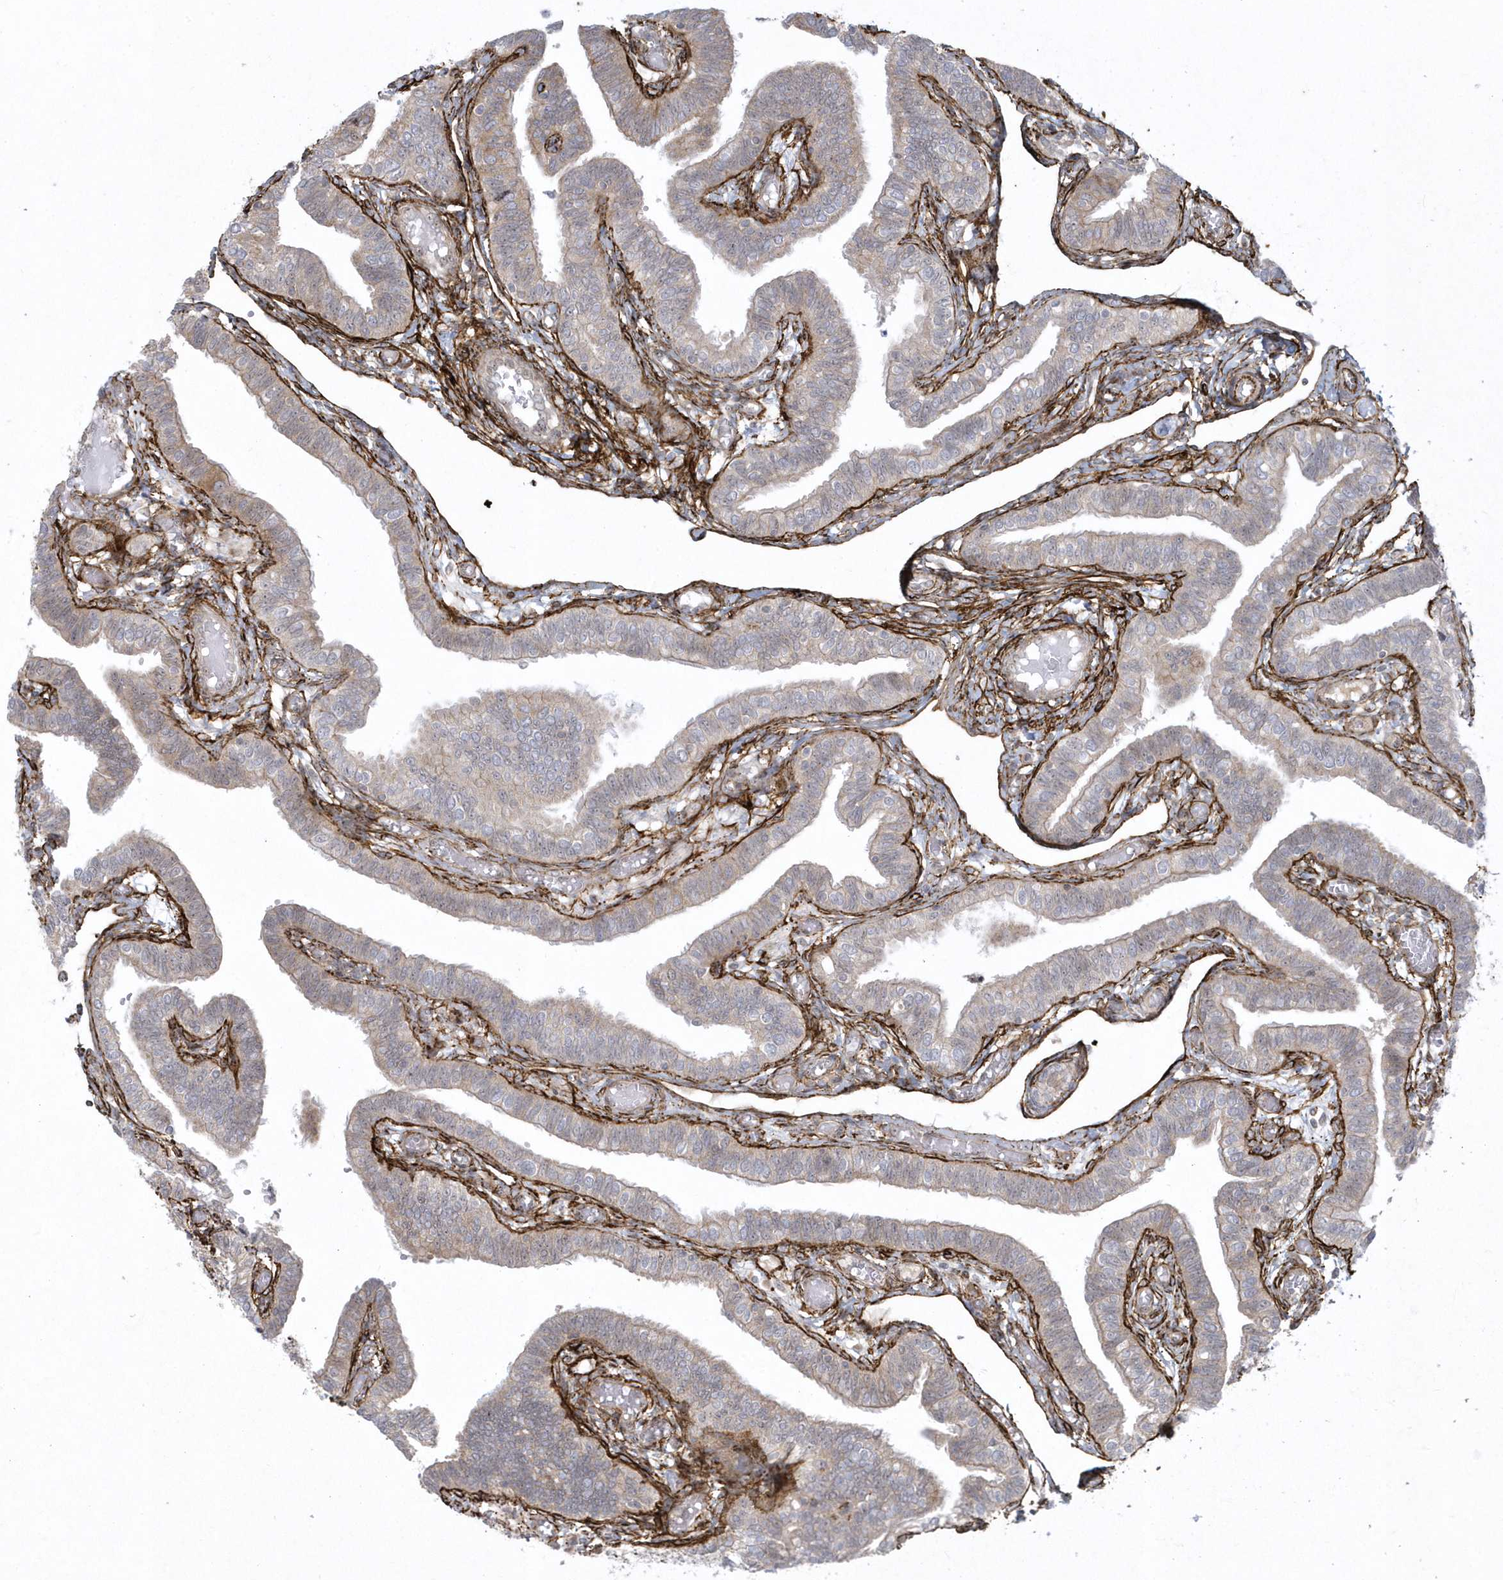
{"staining": {"intensity": "weak", "quantity": "25%-75%", "location": "cytoplasmic/membranous"}, "tissue": "fallopian tube", "cell_type": "Glandular cells", "image_type": "normal", "snomed": [{"axis": "morphology", "description": "Normal tissue, NOS"}, {"axis": "topography", "description": "Fallopian tube"}], "caption": "IHC staining of normal fallopian tube, which reveals low levels of weak cytoplasmic/membranous expression in about 25%-75% of glandular cells indicating weak cytoplasmic/membranous protein expression. The staining was performed using DAB (3,3'-diaminobenzidine) (brown) for protein detection and nuclei were counterstained in hematoxylin (blue).", "gene": "MASP2", "patient": {"sex": "female", "age": 39}}